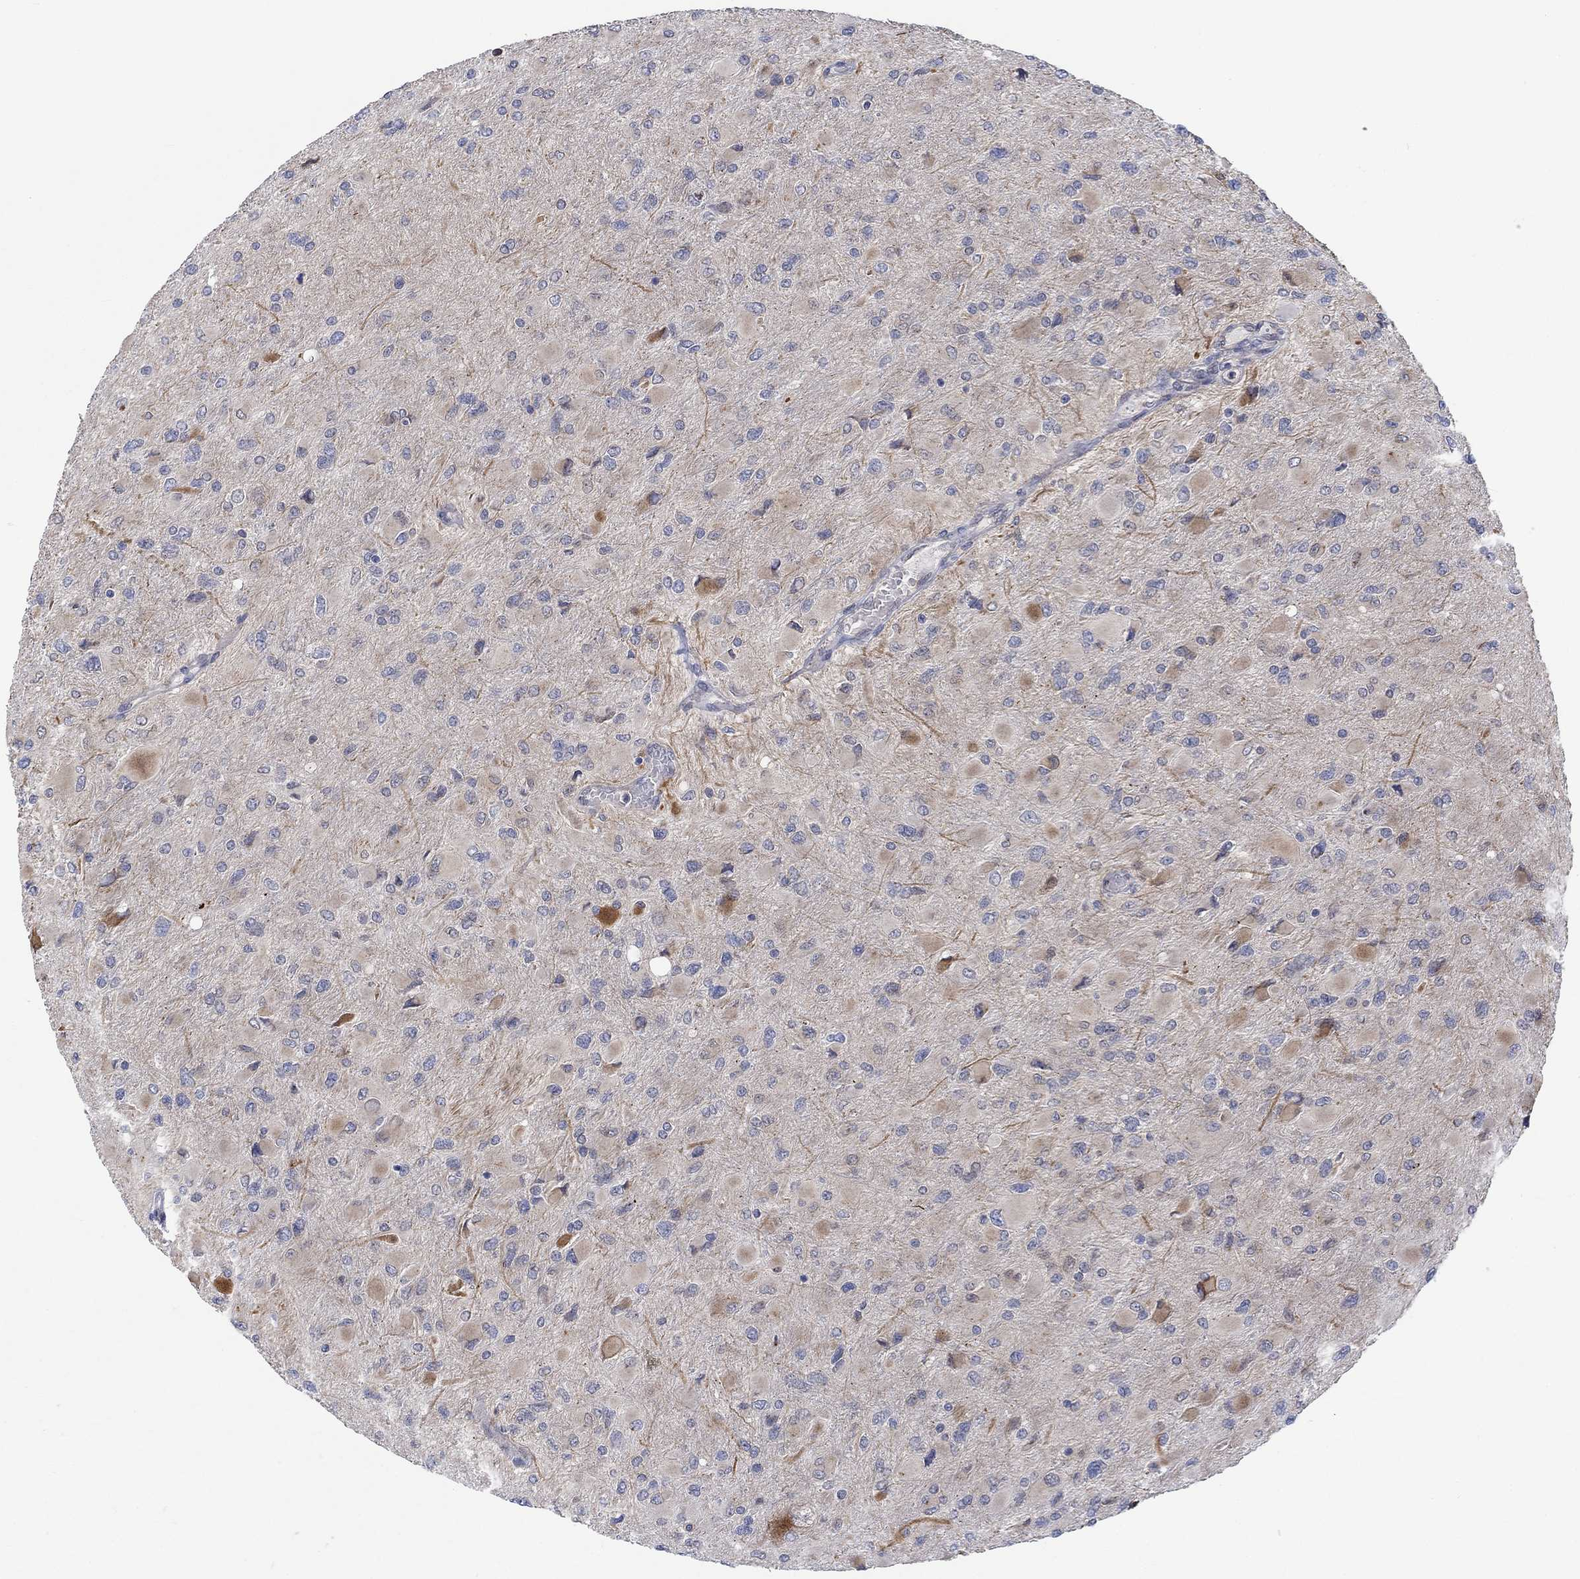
{"staining": {"intensity": "negative", "quantity": "none", "location": "none"}, "tissue": "glioma", "cell_type": "Tumor cells", "image_type": "cancer", "snomed": [{"axis": "morphology", "description": "Glioma, malignant, High grade"}, {"axis": "topography", "description": "Cerebral cortex"}], "caption": "Immunohistochemistry (IHC) image of neoplastic tissue: human malignant glioma (high-grade) stained with DAB (3,3'-diaminobenzidine) exhibits no significant protein positivity in tumor cells.", "gene": "CAMK1D", "patient": {"sex": "female", "age": 36}}